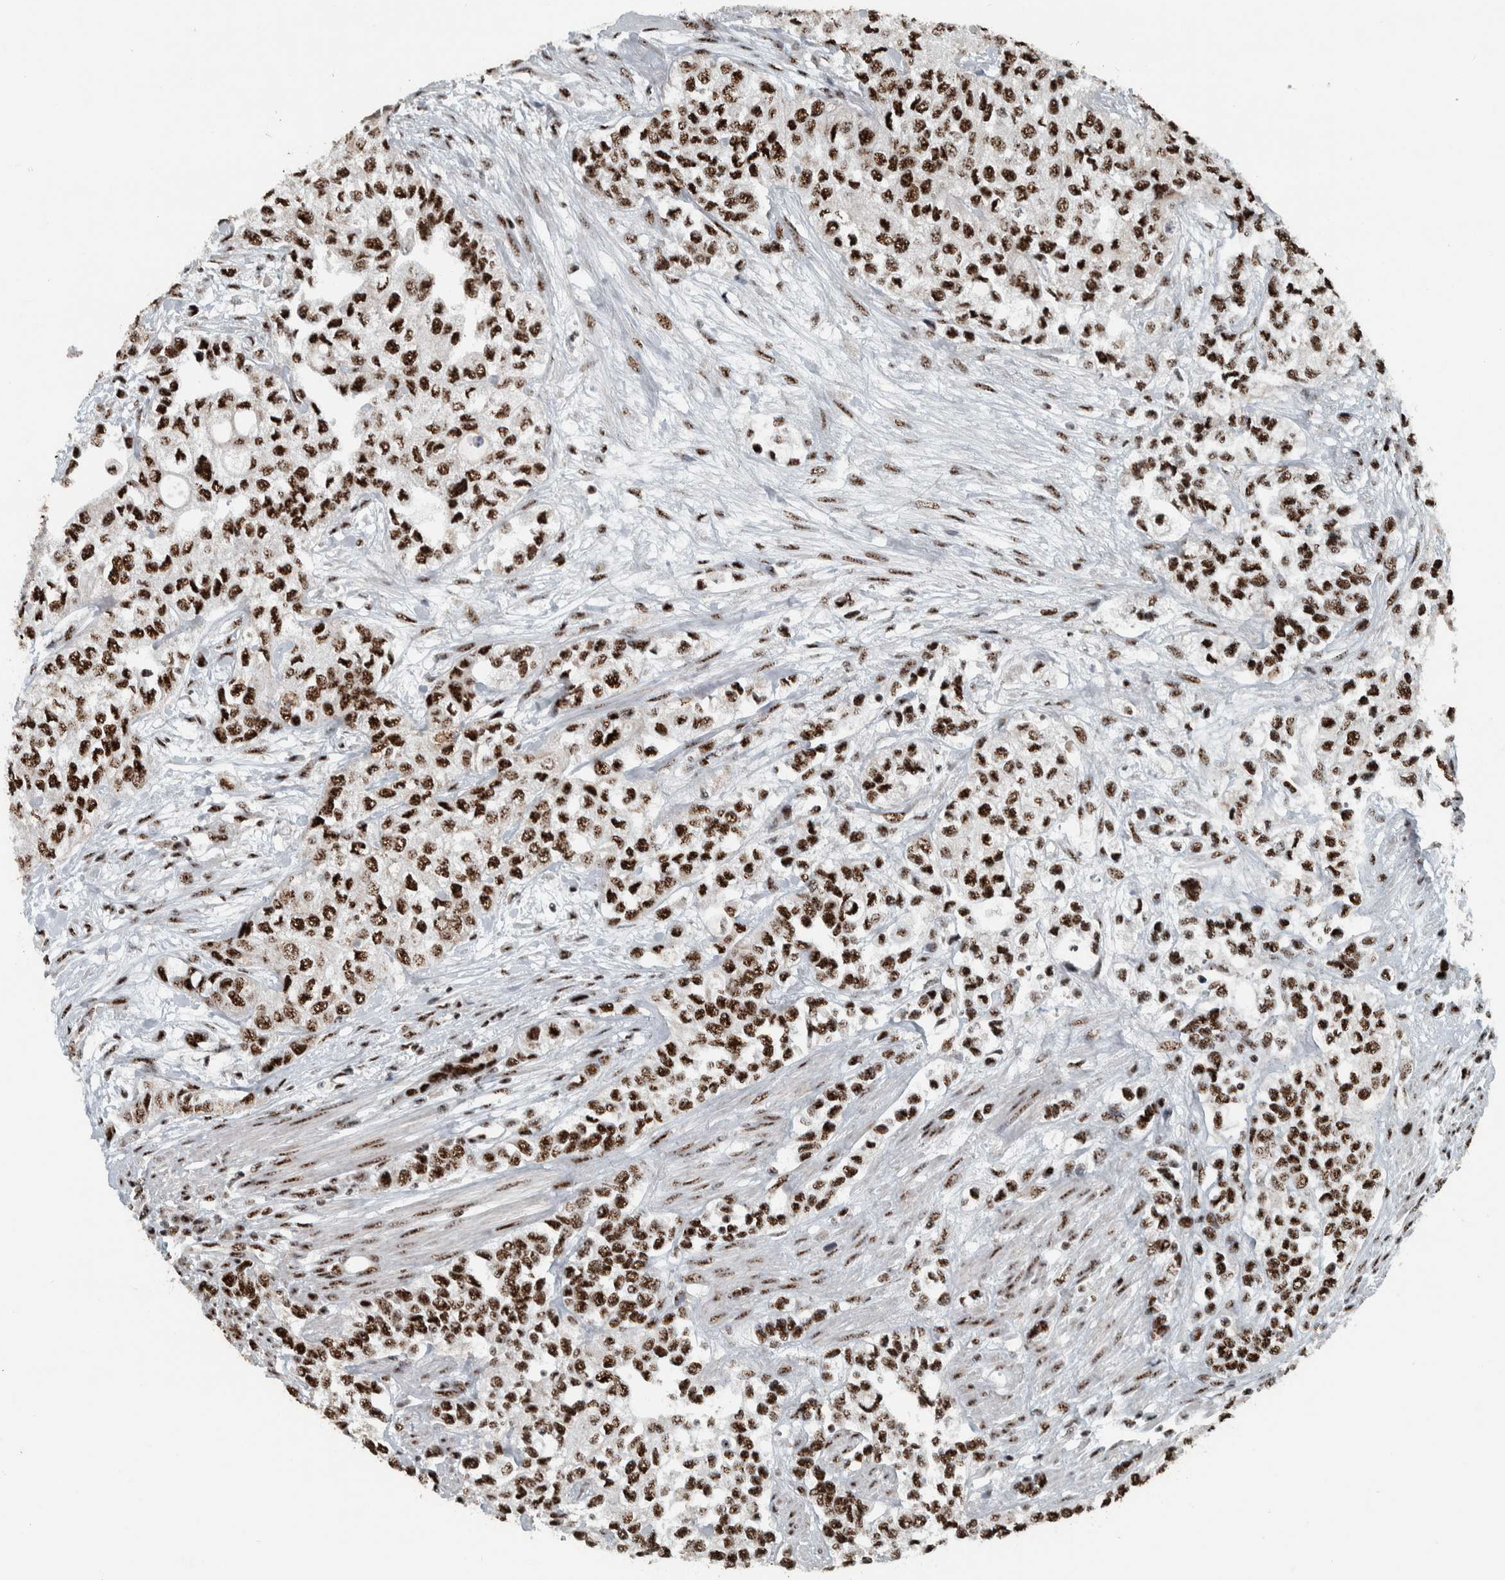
{"staining": {"intensity": "strong", "quantity": ">75%", "location": "nuclear"}, "tissue": "urothelial cancer", "cell_type": "Tumor cells", "image_type": "cancer", "snomed": [{"axis": "morphology", "description": "Urothelial carcinoma, High grade"}, {"axis": "topography", "description": "Urinary bladder"}], "caption": "Protein staining of urothelial cancer tissue demonstrates strong nuclear positivity in approximately >75% of tumor cells.", "gene": "SON", "patient": {"sex": "female", "age": 56}}